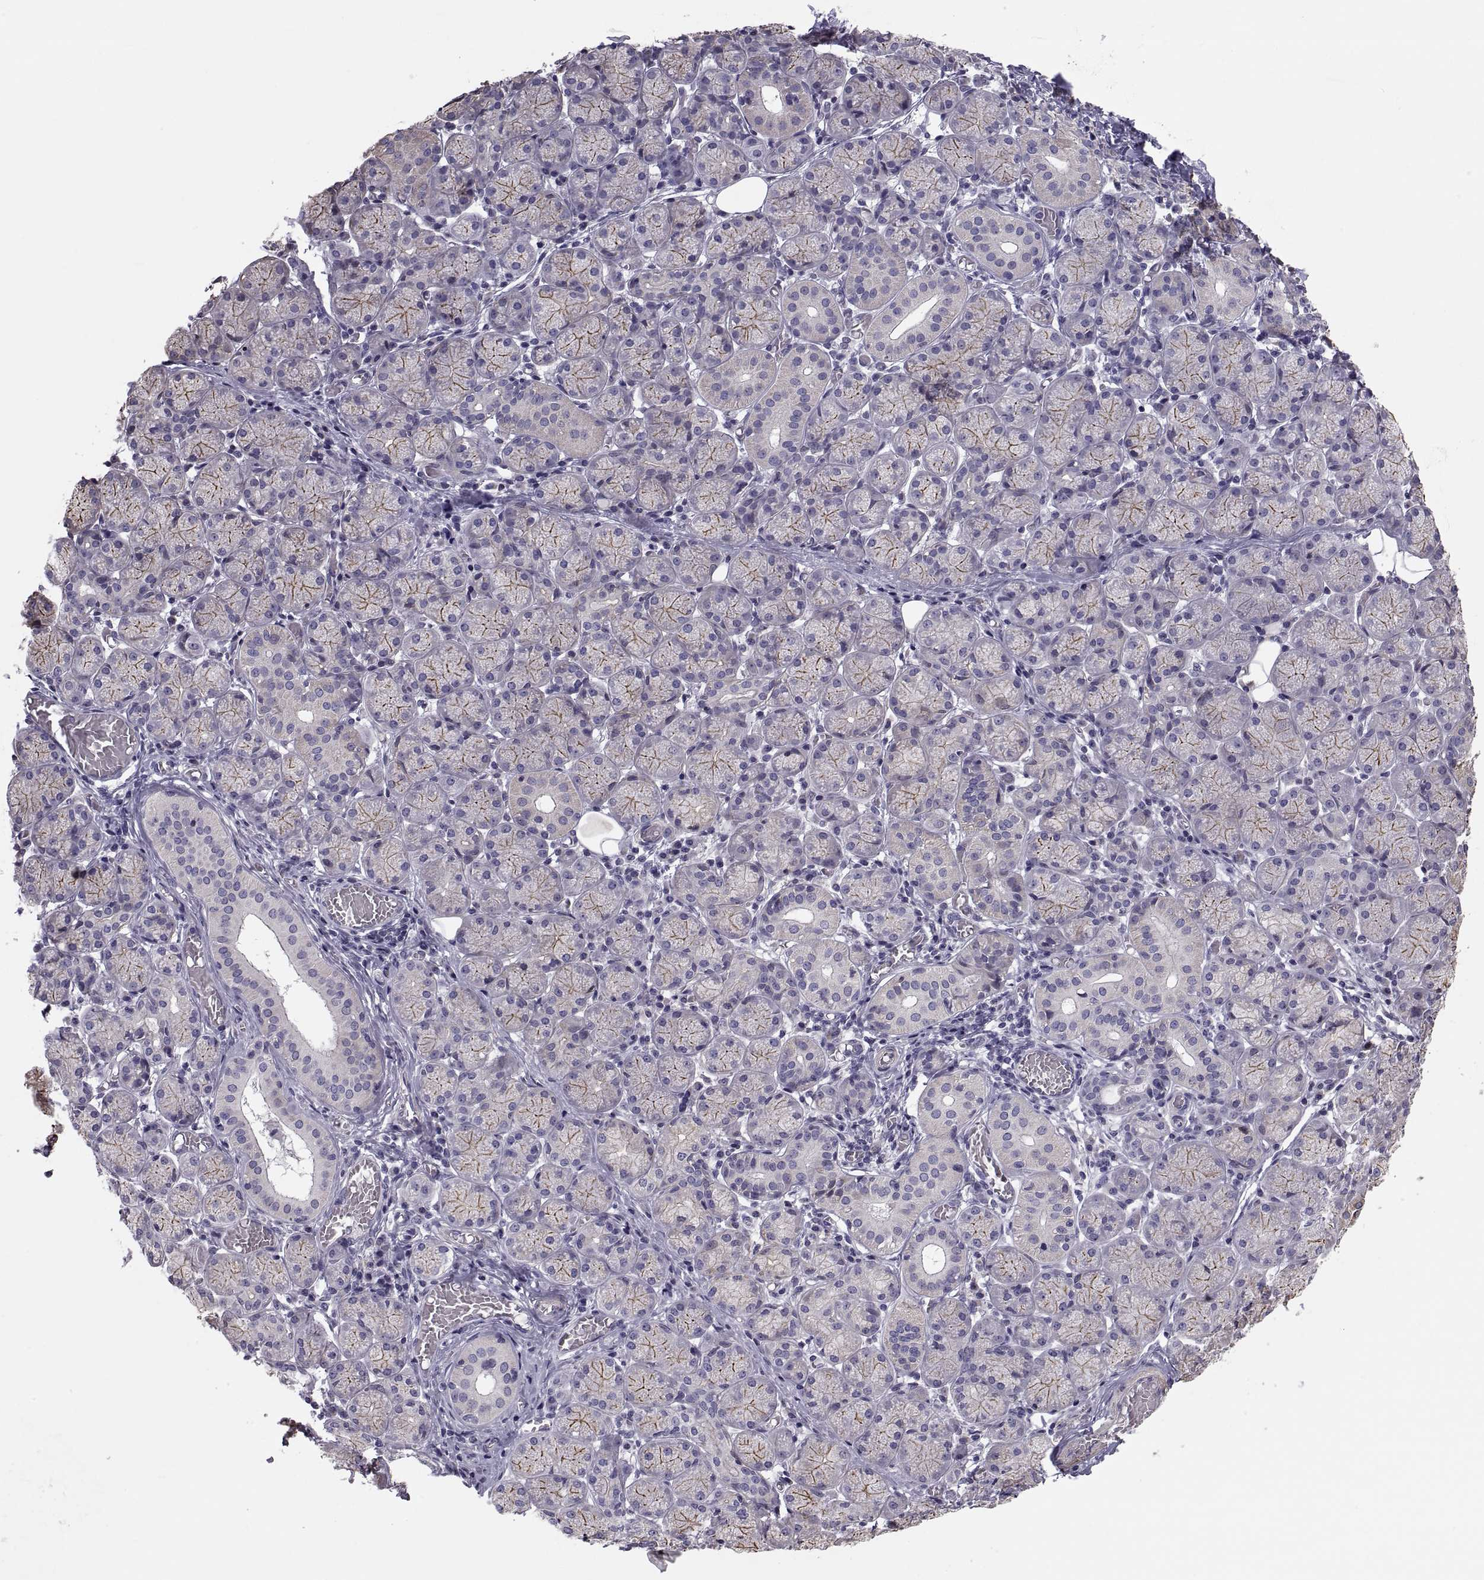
{"staining": {"intensity": "strong", "quantity": "25%-75%", "location": "cytoplasmic/membranous"}, "tissue": "salivary gland", "cell_type": "Glandular cells", "image_type": "normal", "snomed": [{"axis": "morphology", "description": "Normal tissue, NOS"}, {"axis": "topography", "description": "Salivary gland"}, {"axis": "topography", "description": "Peripheral nerve tissue"}], "caption": "A photomicrograph of salivary gland stained for a protein demonstrates strong cytoplasmic/membranous brown staining in glandular cells. (Stains: DAB (3,3'-diaminobenzidine) in brown, nuclei in blue, Microscopy: brightfield microscopy at high magnification).", "gene": "ANO1", "patient": {"sex": "female", "age": 24}}